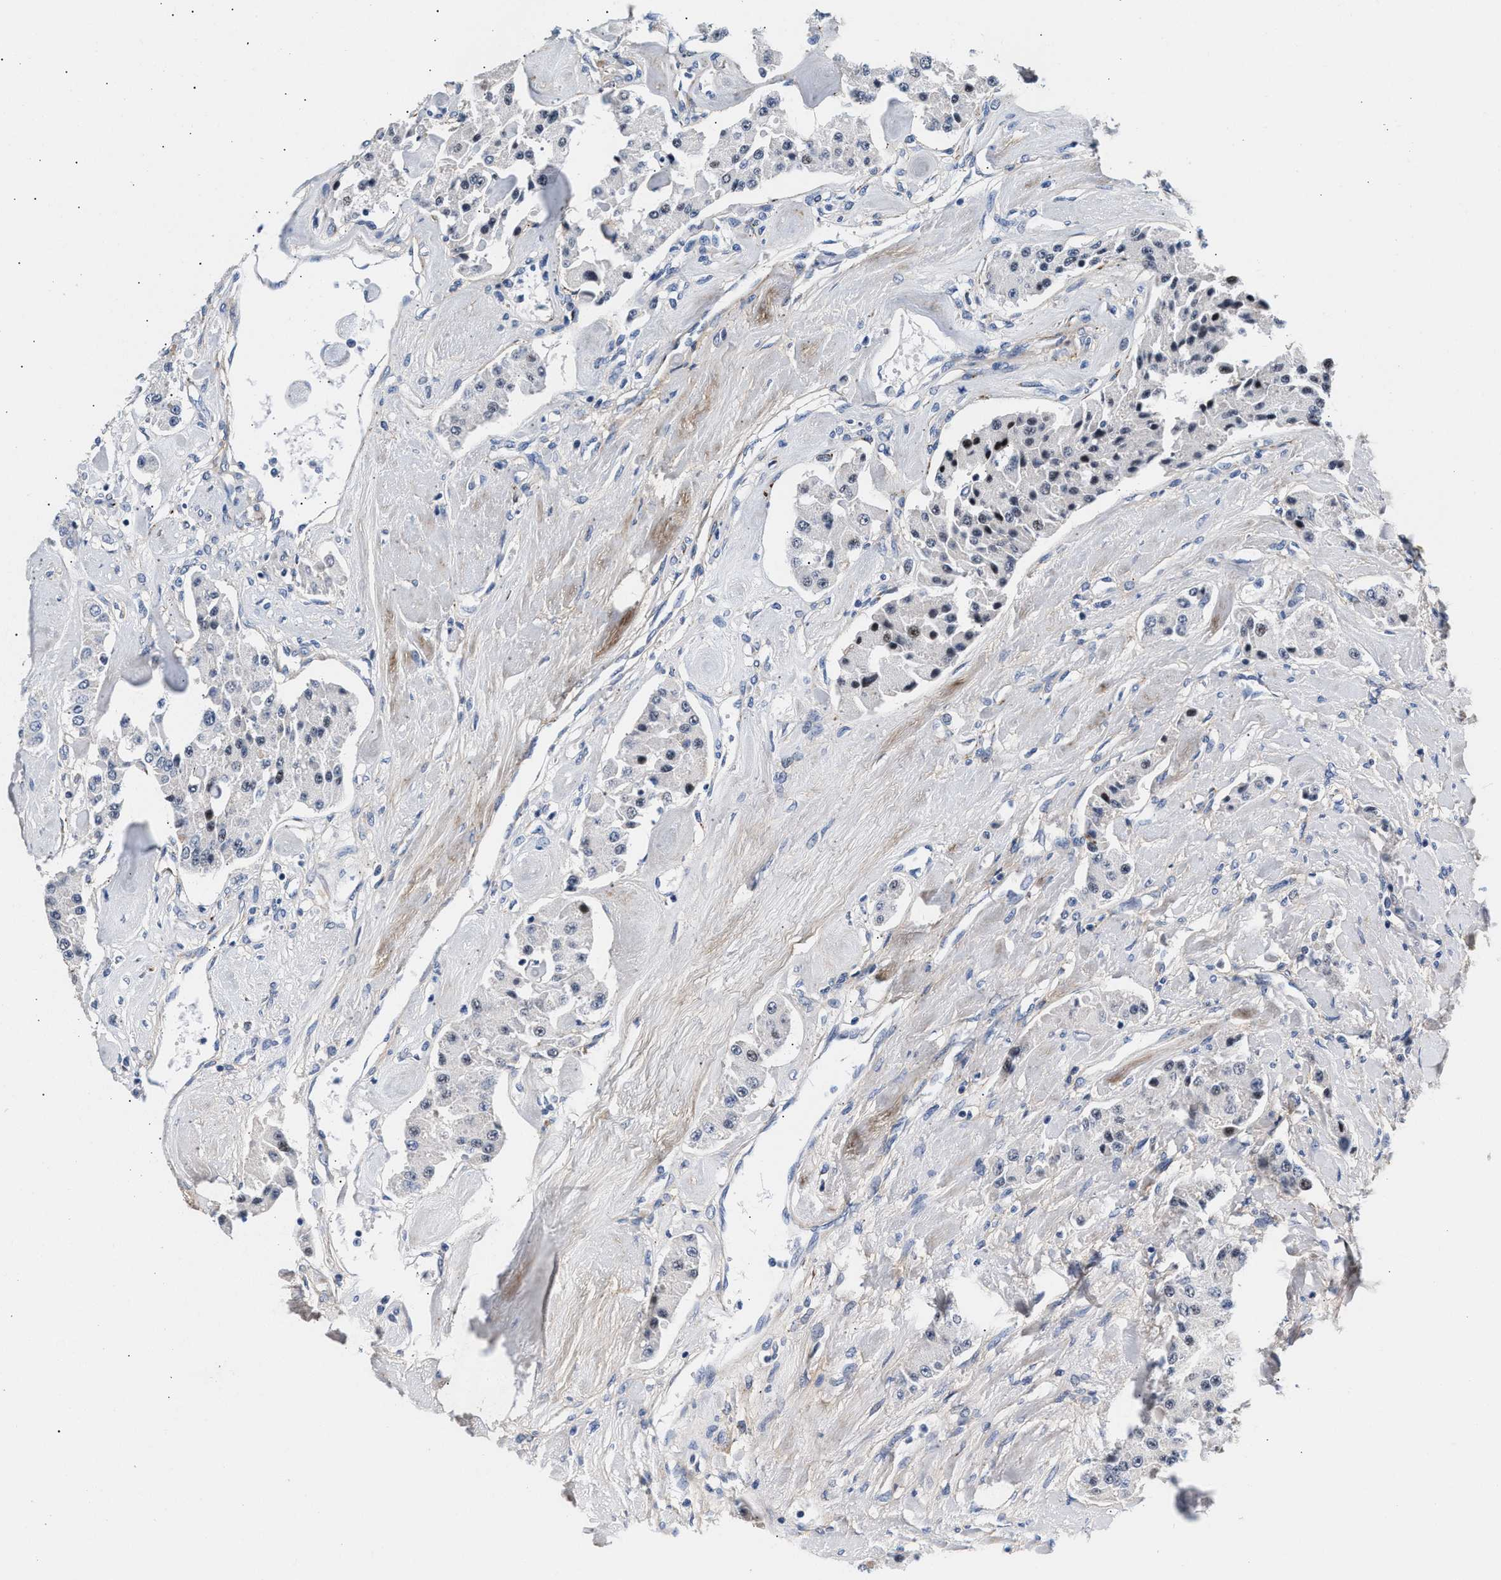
{"staining": {"intensity": "weak", "quantity": "<25%", "location": "nuclear"}, "tissue": "carcinoid", "cell_type": "Tumor cells", "image_type": "cancer", "snomed": [{"axis": "morphology", "description": "Carcinoid, malignant, NOS"}, {"axis": "topography", "description": "Pancreas"}], "caption": "A high-resolution photomicrograph shows immunohistochemistry (IHC) staining of carcinoid (malignant), which reveals no significant staining in tumor cells.", "gene": "ACTL7B", "patient": {"sex": "male", "age": 41}}